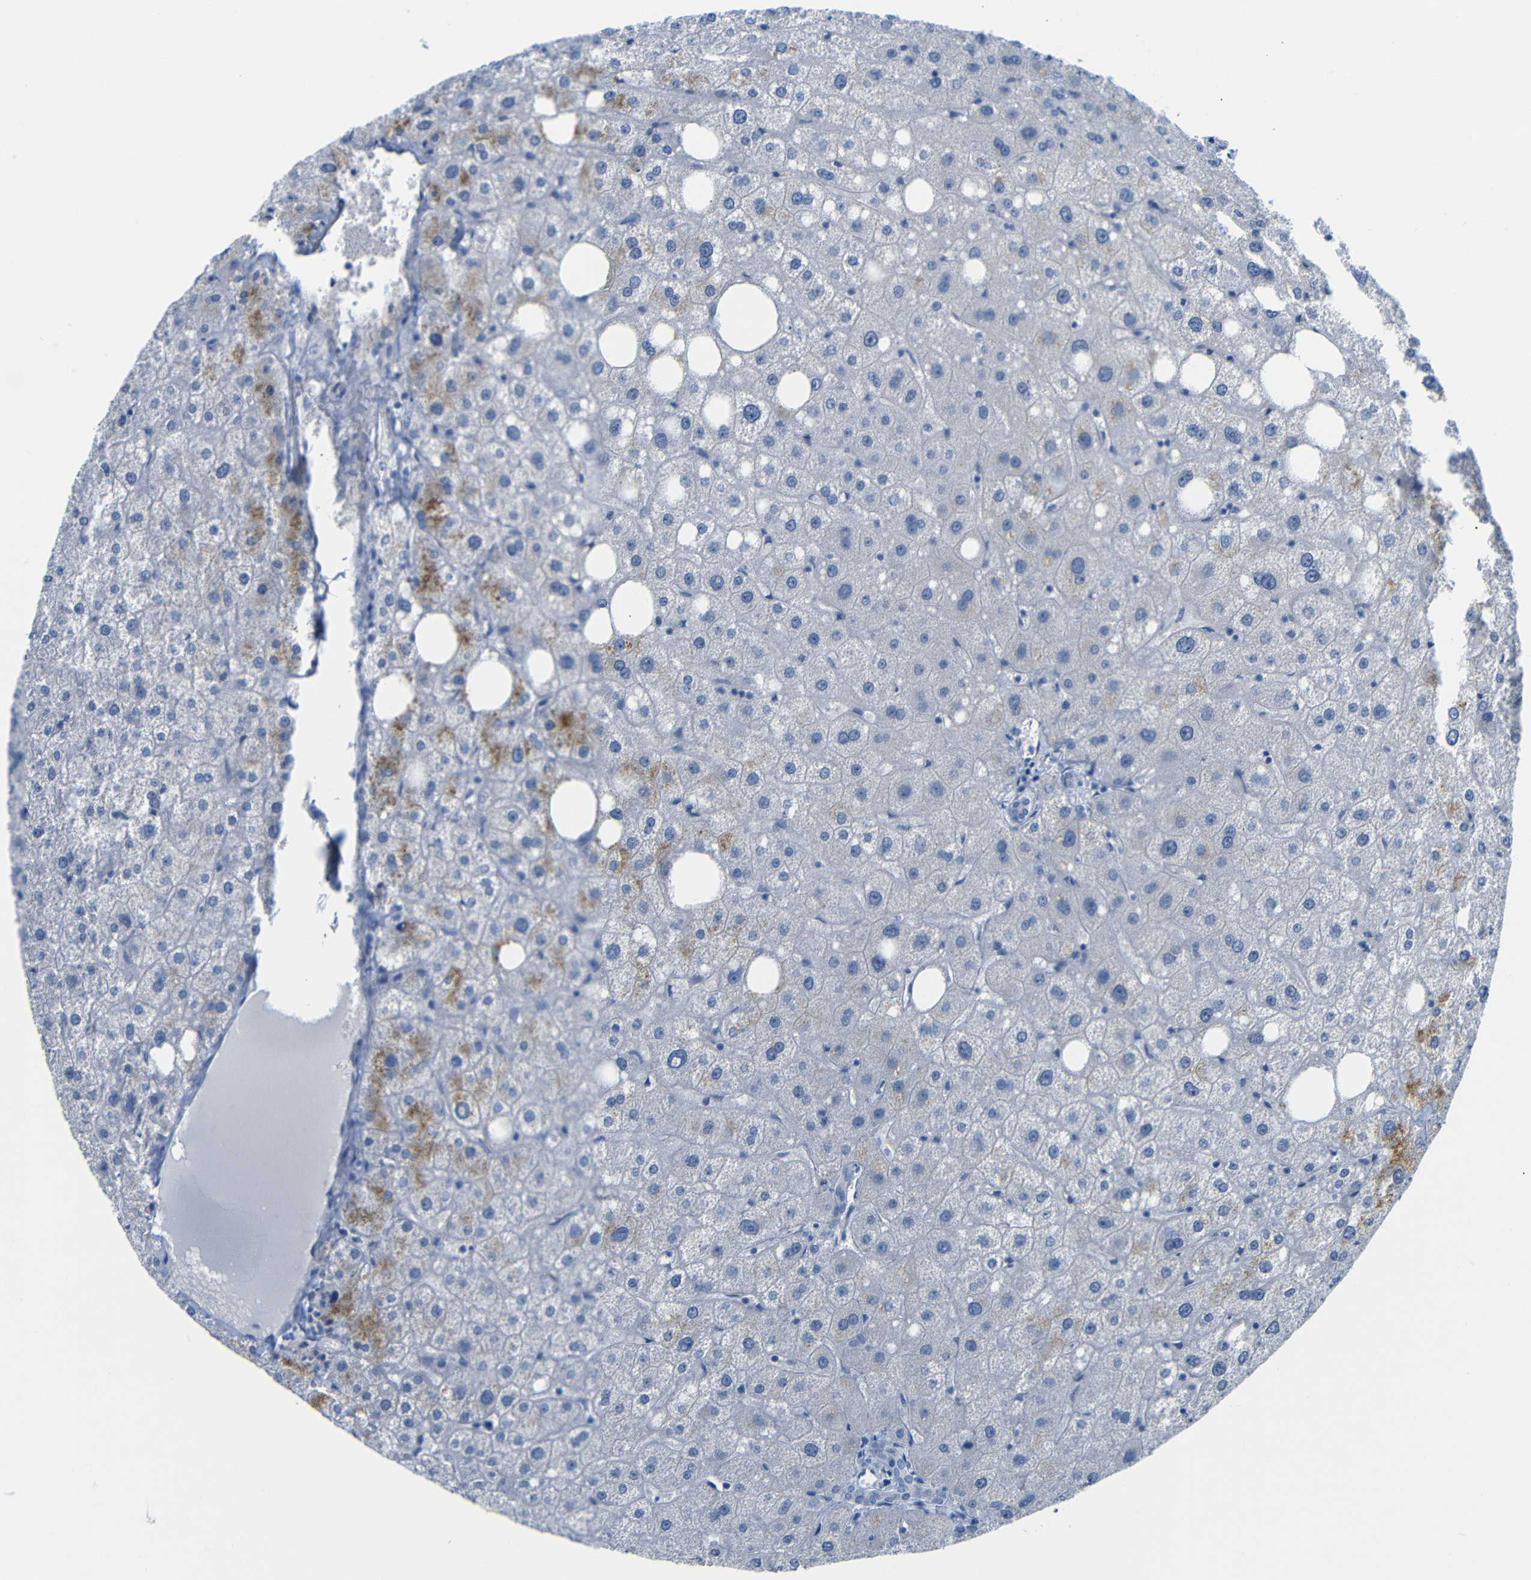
{"staining": {"intensity": "negative", "quantity": "none", "location": "none"}, "tissue": "liver", "cell_type": "Cholangiocytes", "image_type": "normal", "snomed": [{"axis": "morphology", "description": "Normal tissue, NOS"}, {"axis": "topography", "description": "Liver"}], "caption": "This is an immunohistochemistry (IHC) histopathology image of normal human liver. There is no staining in cholangiocytes.", "gene": "C15orf48", "patient": {"sex": "male", "age": 73}}